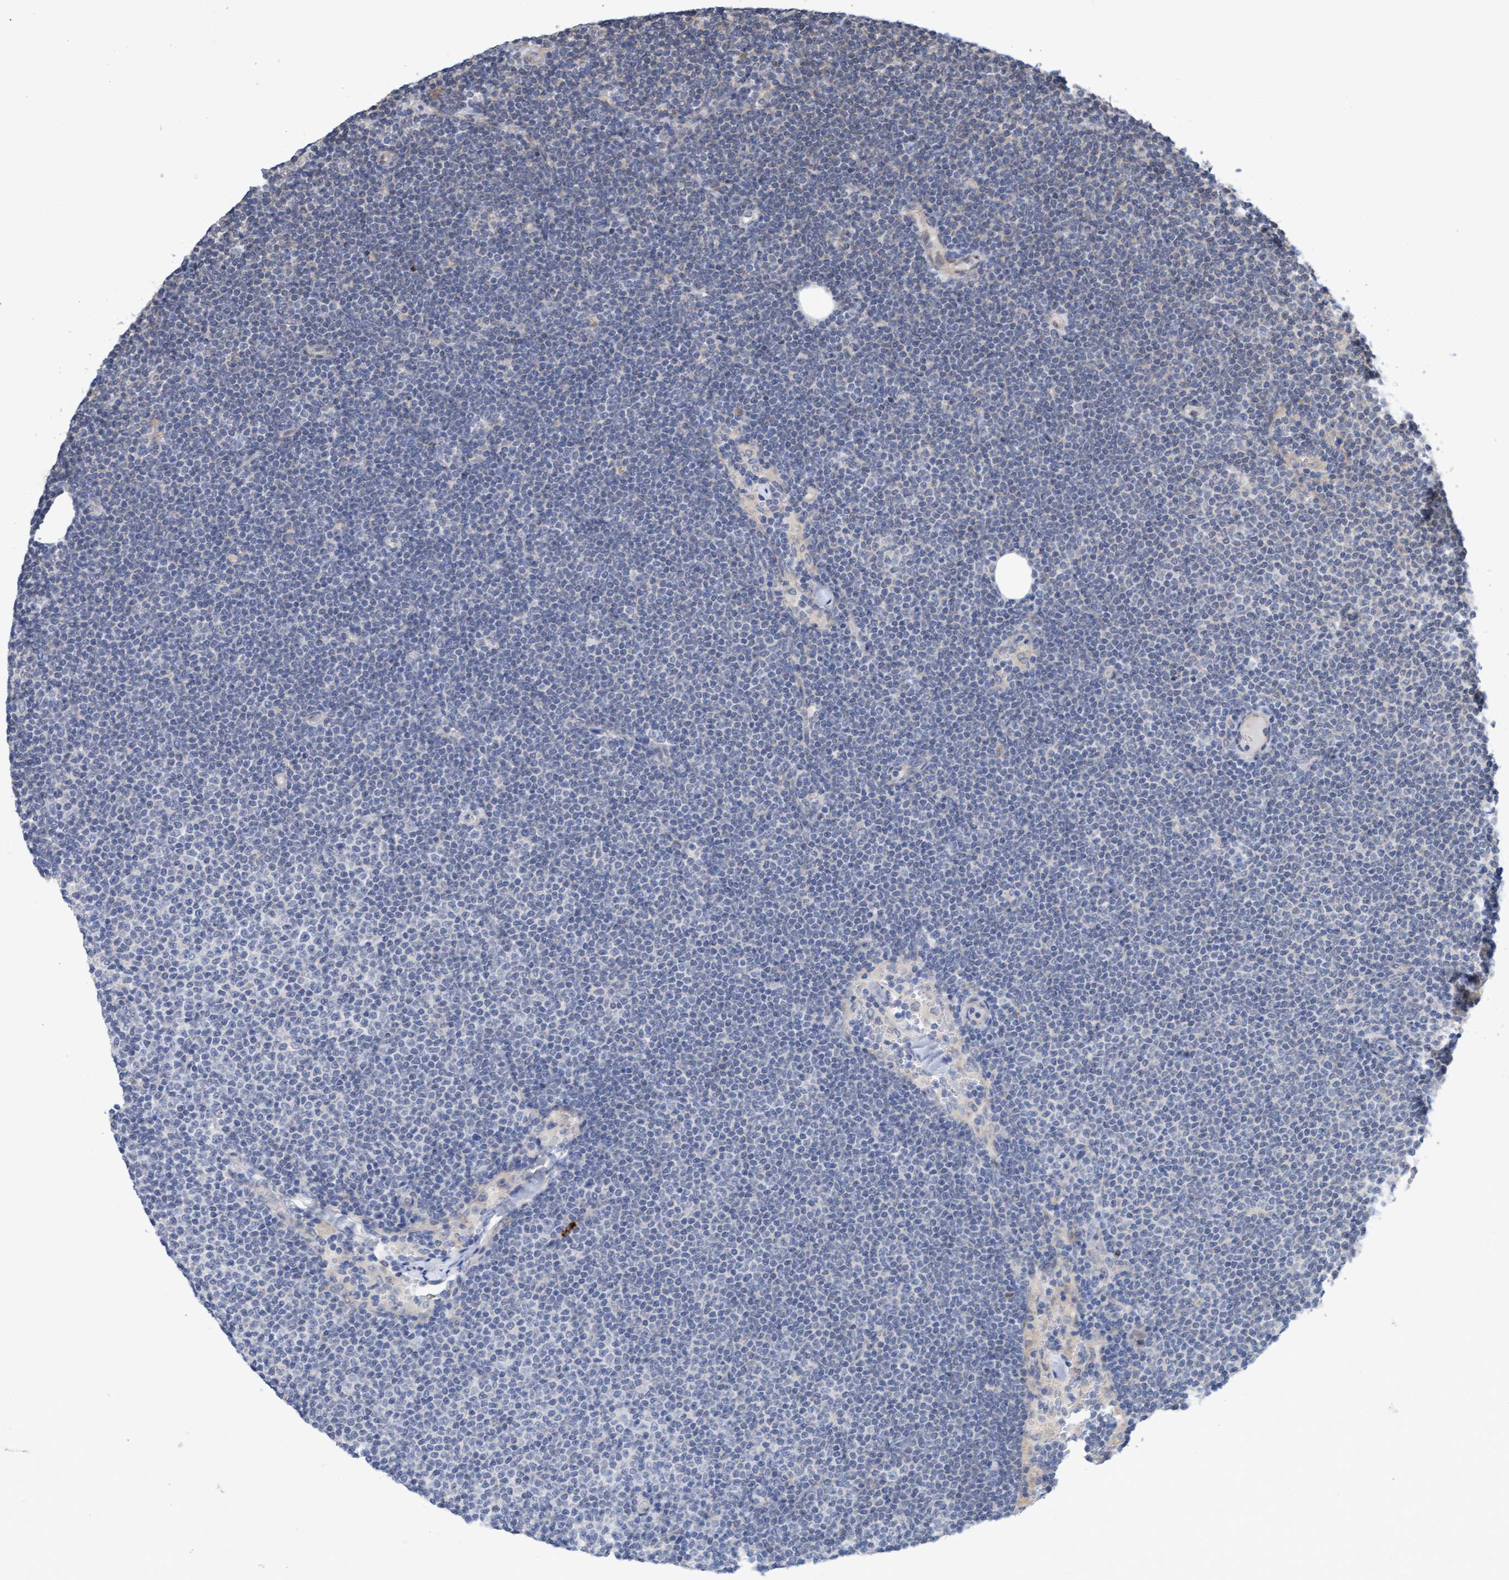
{"staining": {"intensity": "negative", "quantity": "none", "location": "none"}, "tissue": "lymphoma", "cell_type": "Tumor cells", "image_type": "cancer", "snomed": [{"axis": "morphology", "description": "Malignant lymphoma, non-Hodgkin's type, Low grade"}, {"axis": "topography", "description": "Lymph node"}], "caption": "IHC of human lymphoma shows no expression in tumor cells.", "gene": "MMP8", "patient": {"sex": "female", "age": 53}}